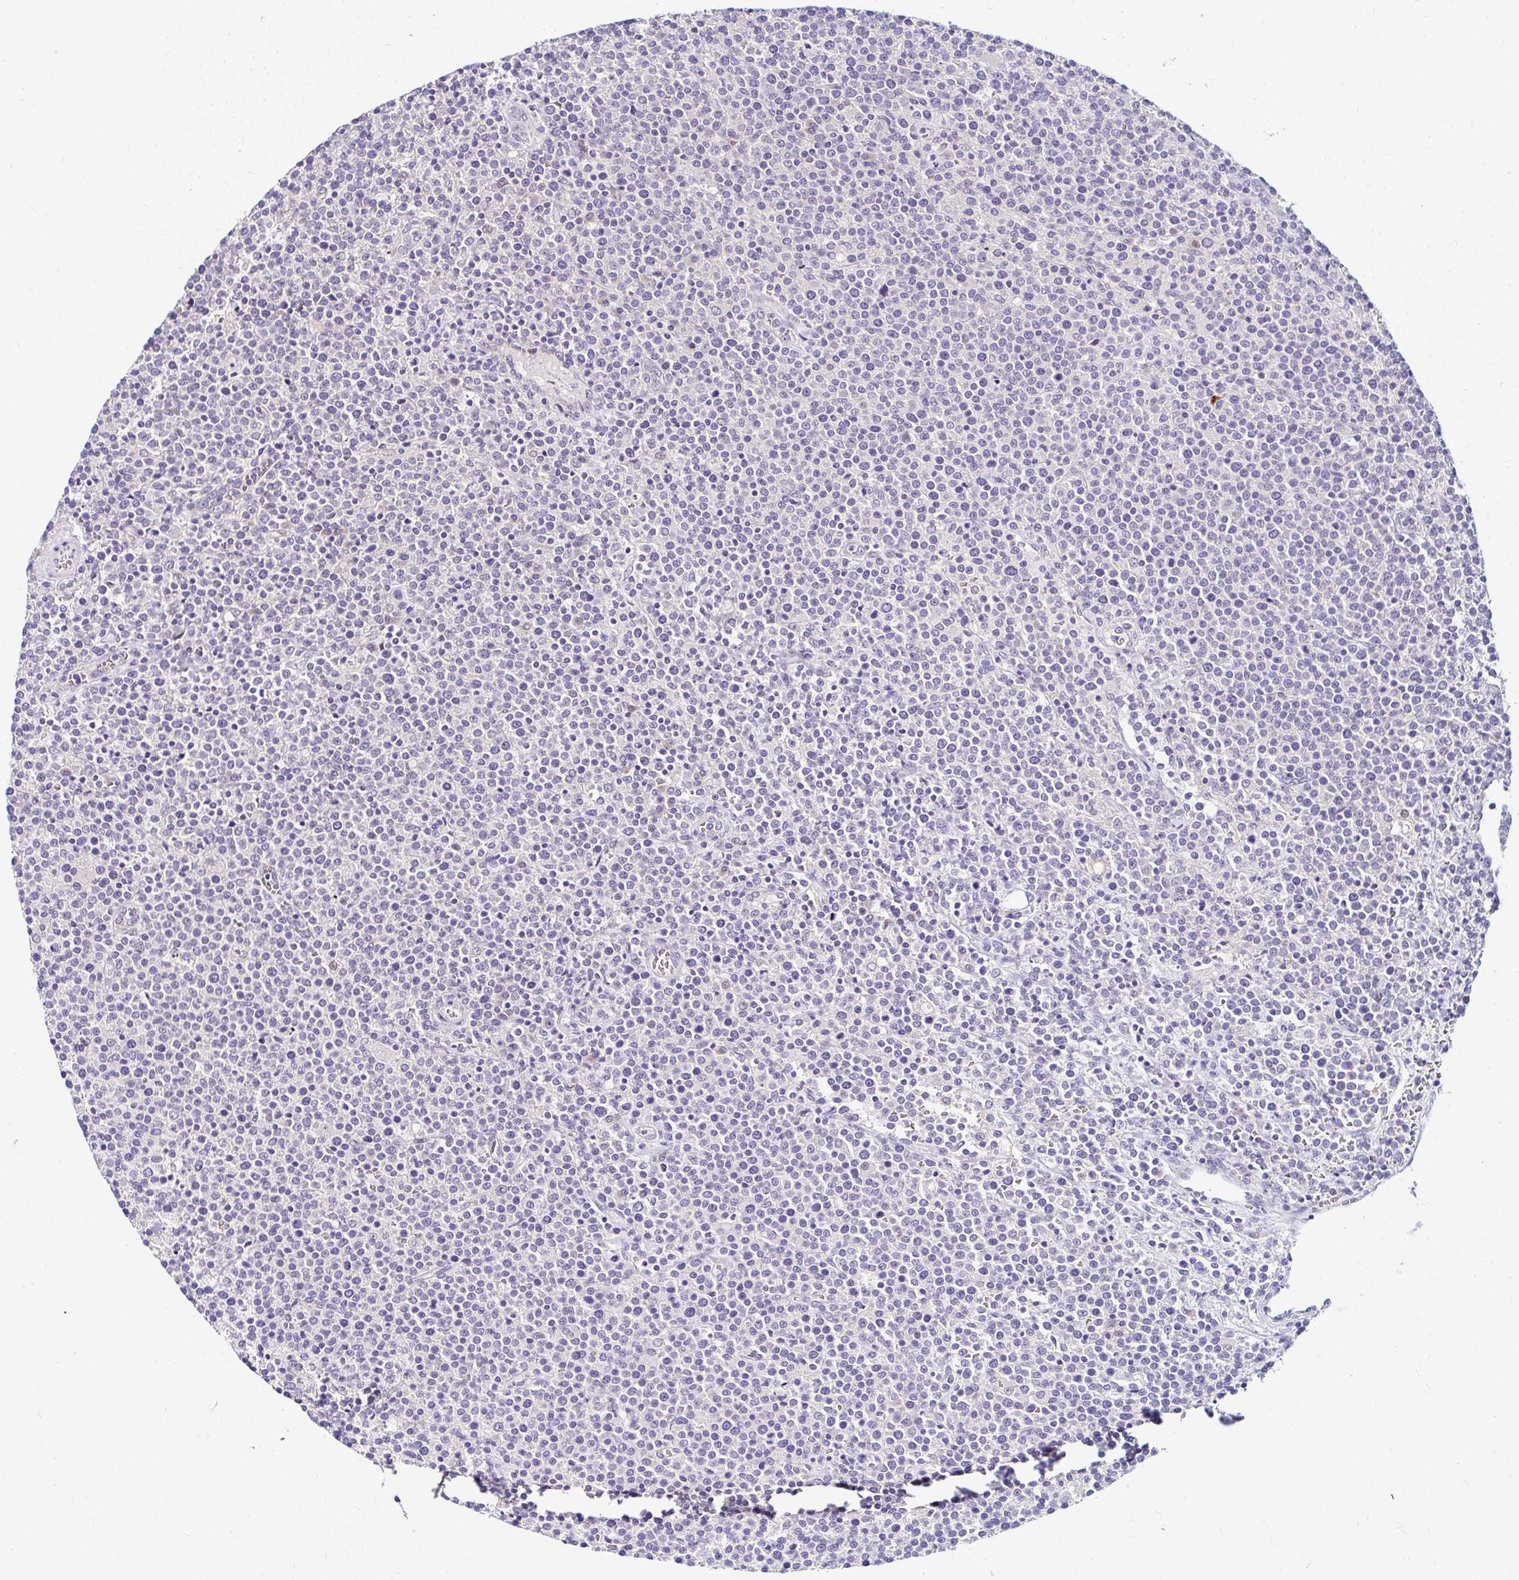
{"staining": {"intensity": "negative", "quantity": "none", "location": "none"}, "tissue": "lymphoma", "cell_type": "Tumor cells", "image_type": "cancer", "snomed": [{"axis": "morphology", "description": "Malignant lymphoma, non-Hodgkin's type, High grade"}, {"axis": "topography", "description": "Lymph node"}], "caption": "Tumor cells are negative for brown protein staining in lymphoma.", "gene": "DEPDC5", "patient": {"sex": "male", "age": 61}}